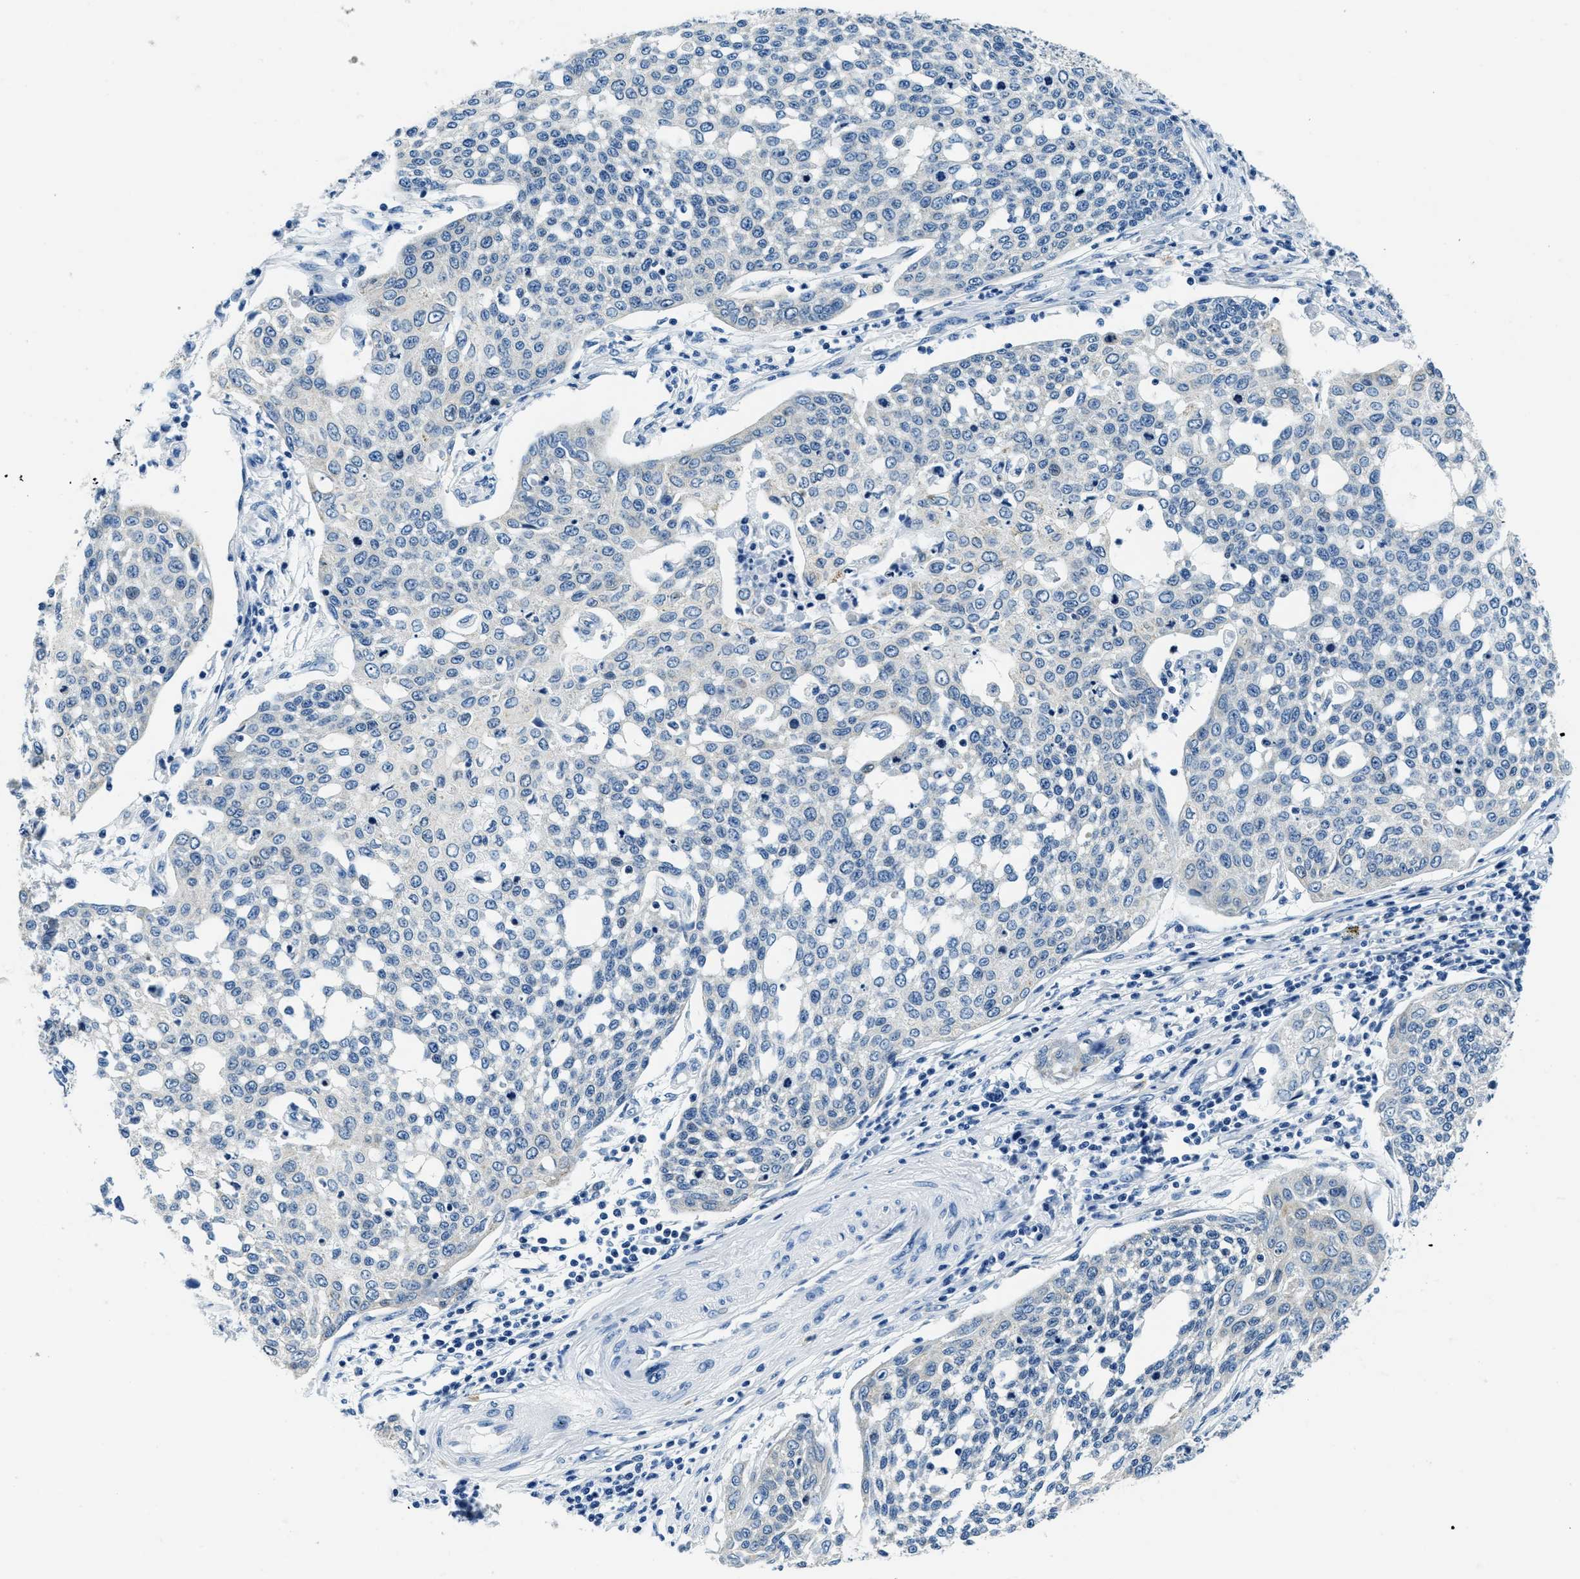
{"staining": {"intensity": "negative", "quantity": "none", "location": "none"}, "tissue": "cervical cancer", "cell_type": "Tumor cells", "image_type": "cancer", "snomed": [{"axis": "morphology", "description": "Squamous cell carcinoma, NOS"}, {"axis": "topography", "description": "Cervix"}], "caption": "This is a photomicrograph of IHC staining of cervical cancer (squamous cell carcinoma), which shows no positivity in tumor cells. Nuclei are stained in blue.", "gene": "UBAC2", "patient": {"sex": "female", "age": 34}}